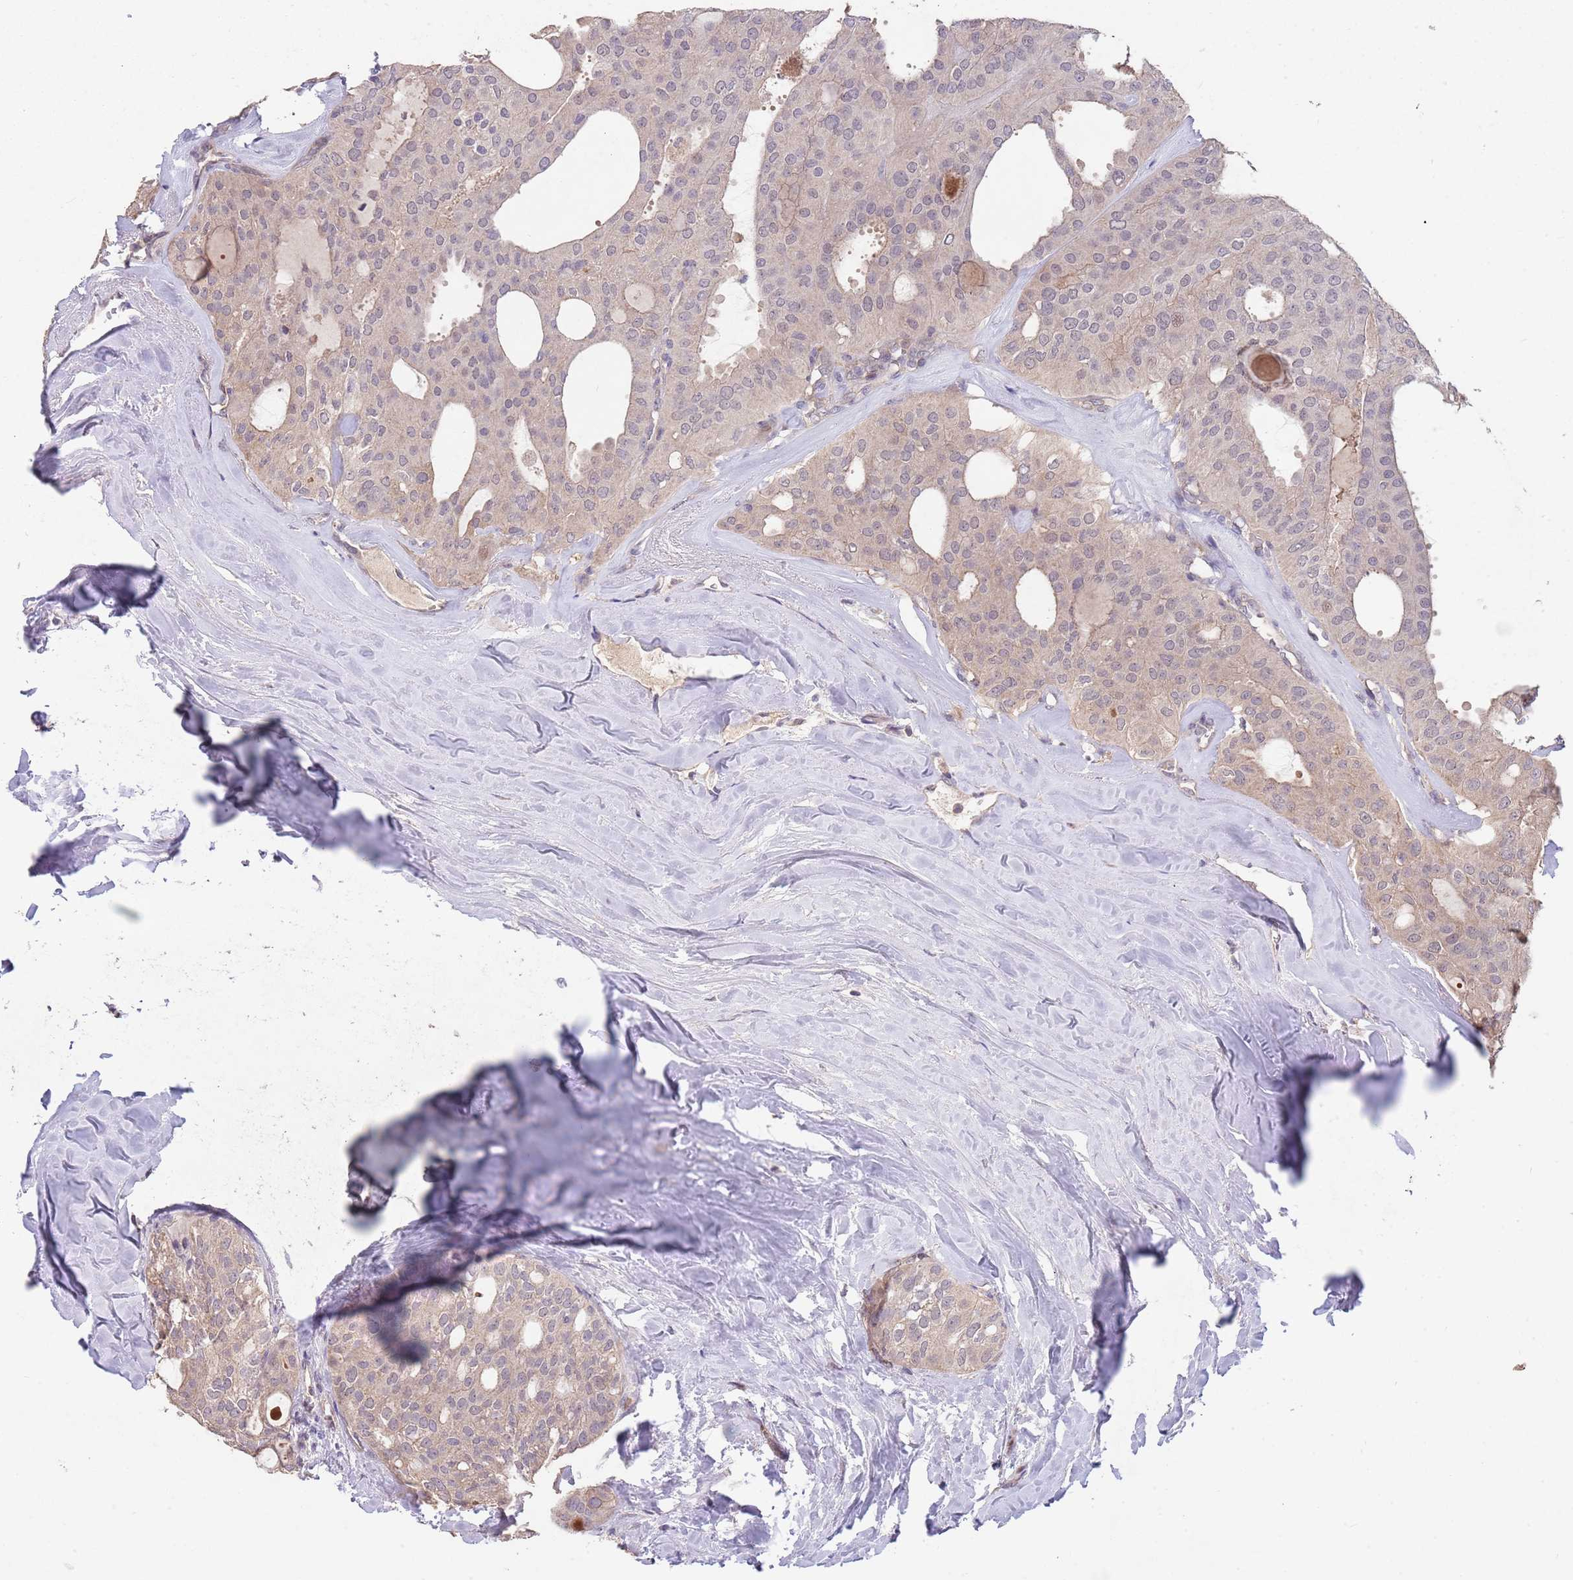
{"staining": {"intensity": "weak", "quantity": "<25%", "location": "cytoplasmic/membranous"}, "tissue": "thyroid cancer", "cell_type": "Tumor cells", "image_type": "cancer", "snomed": [{"axis": "morphology", "description": "Follicular adenoma carcinoma, NOS"}, {"axis": "topography", "description": "Thyroid gland"}], "caption": "IHC of follicular adenoma carcinoma (thyroid) exhibits no positivity in tumor cells.", "gene": "MEI1", "patient": {"sex": "male", "age": 75}}